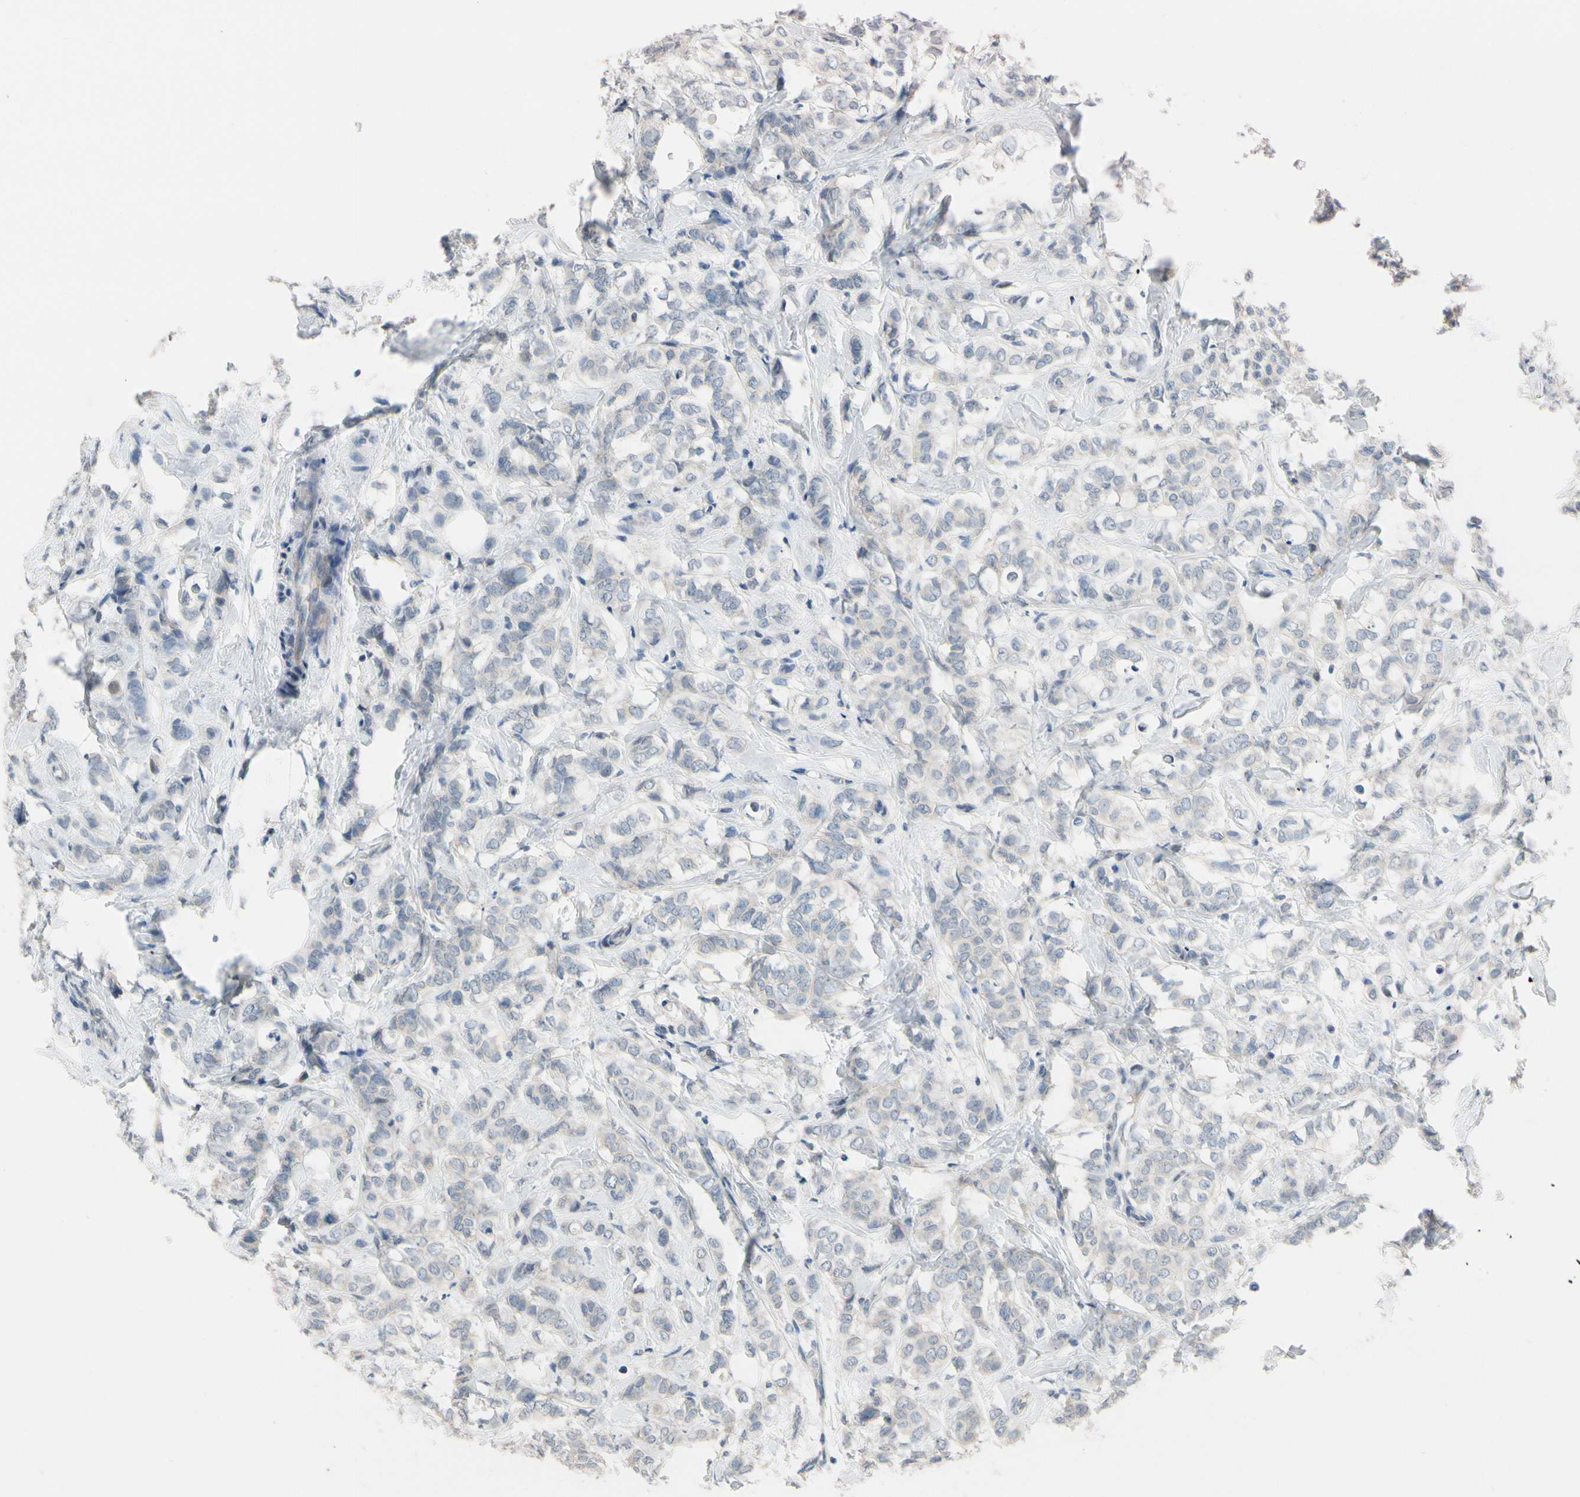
{"staining": {"intensity": "negative", "quantity": "none", "location": "none"}, "tissue": "breast cancer", "cell_type": "Tumor cells", "image_type": "cancer", "snomed": [{"axis": "morphology", "description": "Lobular carcinoma"}, {"axis": "topography", "description": "Breast"}], "caption": "A histopathology image of human breast cancer is negative for staining in tumor cells.", "gene": "PIP5K1B", "patient": {"sex": "female", "age": 60}}